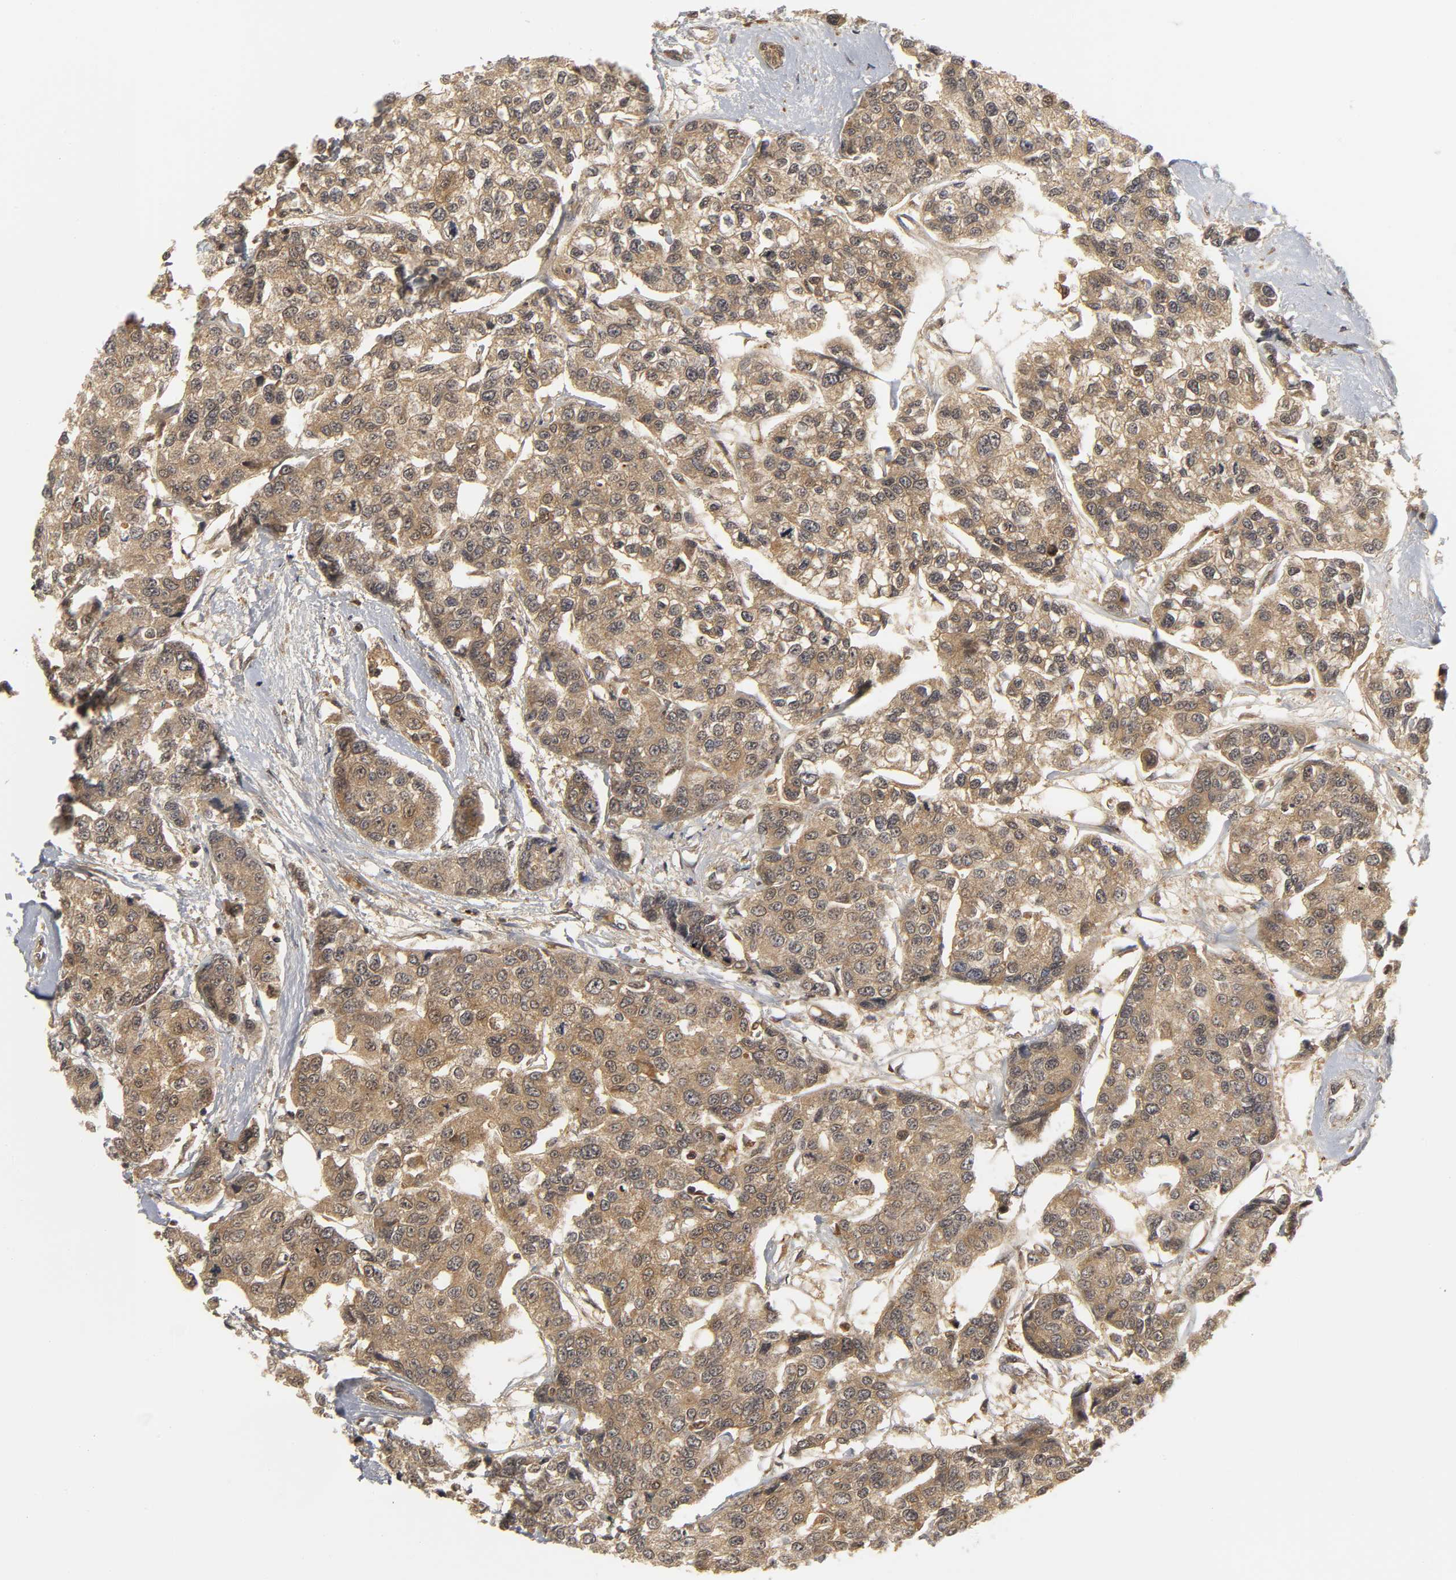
{"staining": {"intensity": "moderate", "quantity": ">75%", "location": "cytoplasmic/membranous"}, "tissue": "breast cancer", "cell_type": "Tumor cells", "image_type": "cancer", "snomed": [{"axis": "morphology", "description": "Duct carcinoma"}, {"axis": "topography", "description": "Breast"}], "caption": "Infiltrating ductal carcinoma (breast) was stained to show a protein in brown. There is medium levels of moderate cytoplasmic/membranous positivity in approximately >75% of tumor cells.", "gene": "PARK7", "patient": {"sex": "female", "age": 51}}